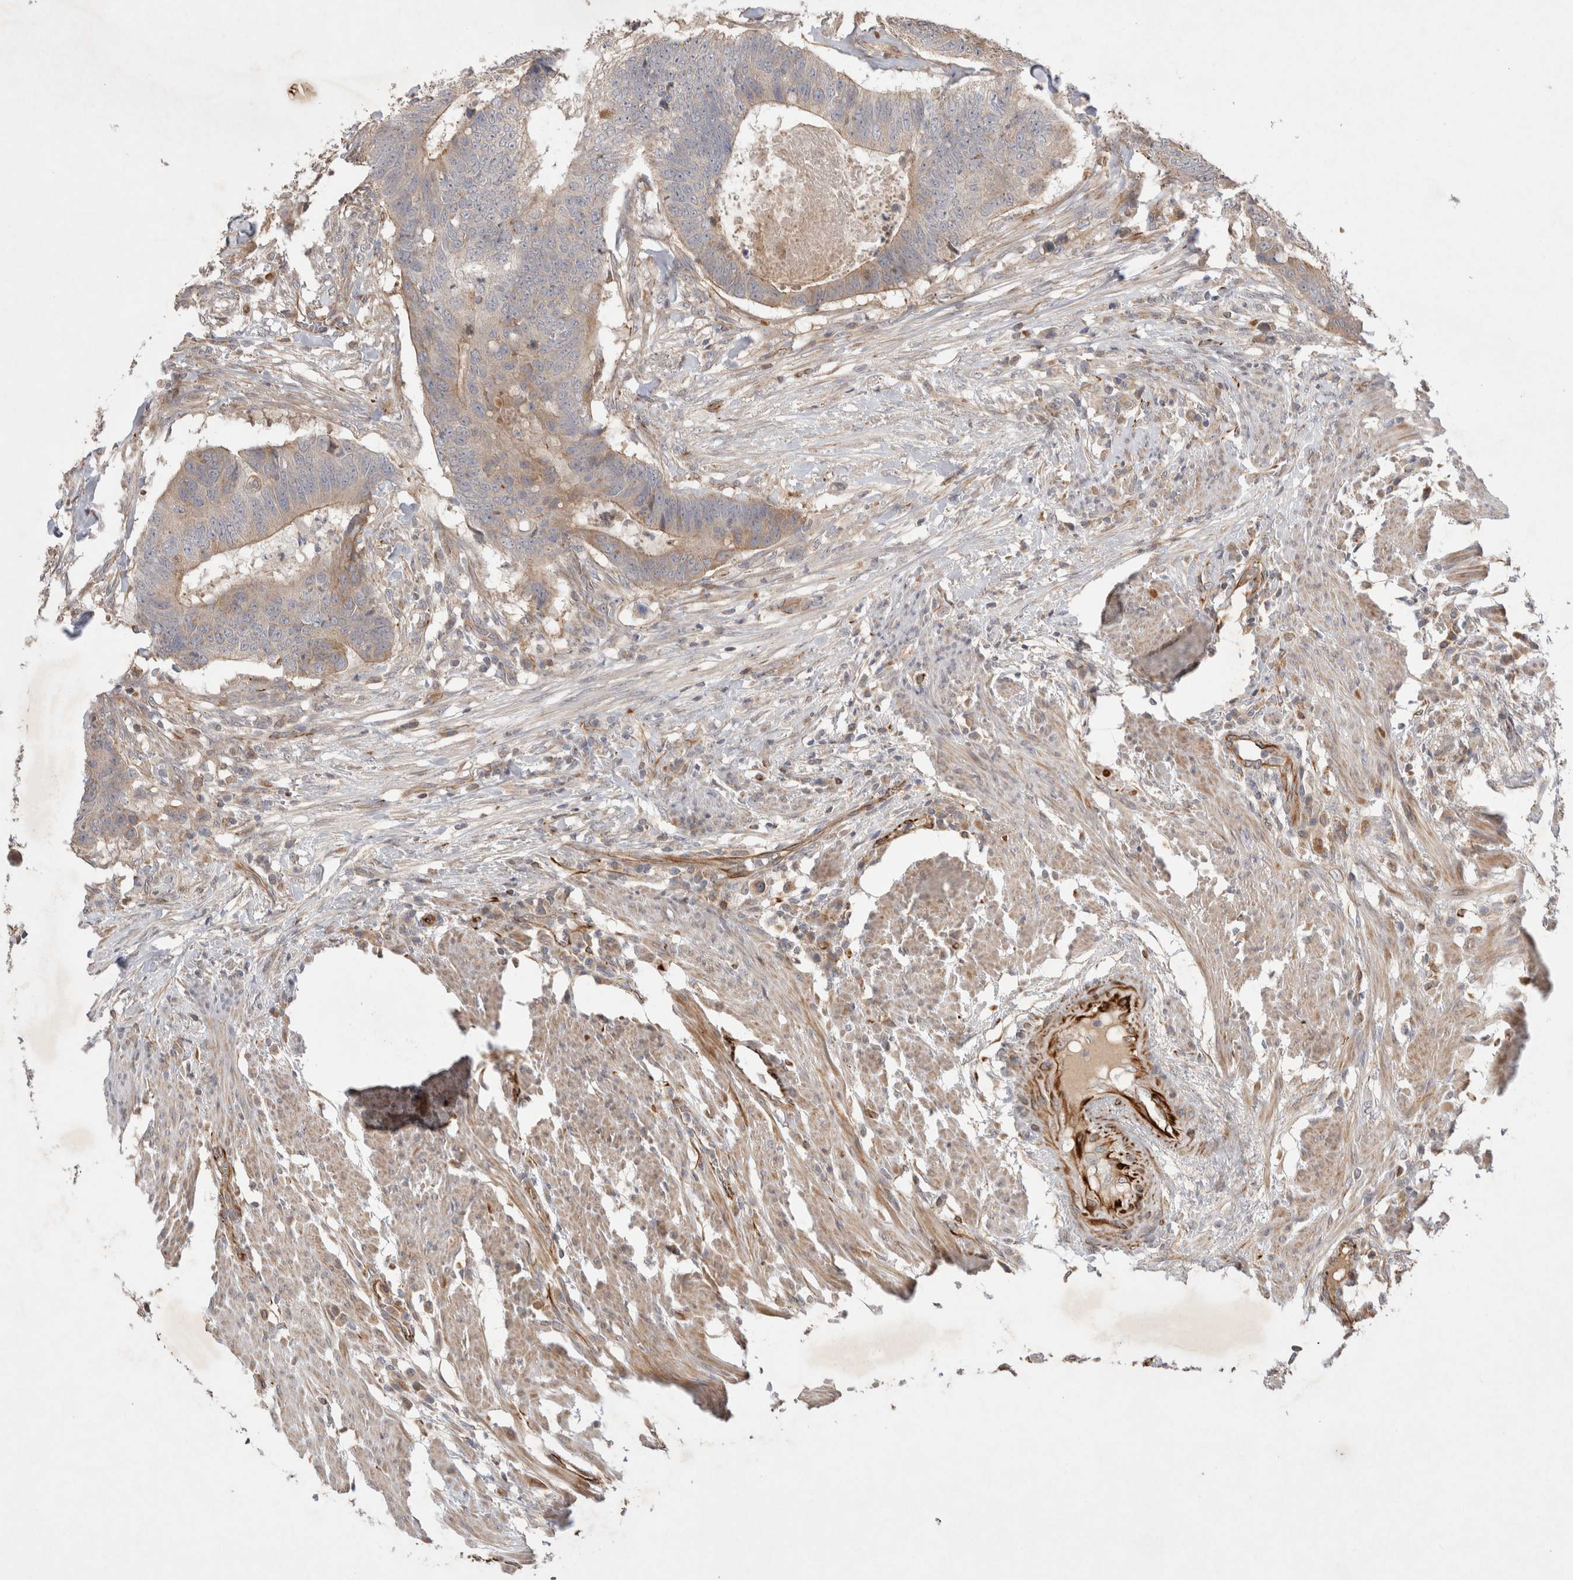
{"staining": {"intensity": "weak", "quantity": "<25%", "location": "cytoplasmic/membranous"}, "tissue": "colorectal cancer", "cell_type": "Tumor cells", "image_type": "cancer", "snomed": [{"axis": "morphology", "description": "Adenocarcinoma, NOS"}, {"axis": "topography", "description": "Colon"}], "caption": "Human adenocarcinoma (colorectal) stained for a protein using immunohistochemistry reveals no positivity in tumor cells.", "gene": "NMU", "patient": {"sex": "male", "age": 56}}